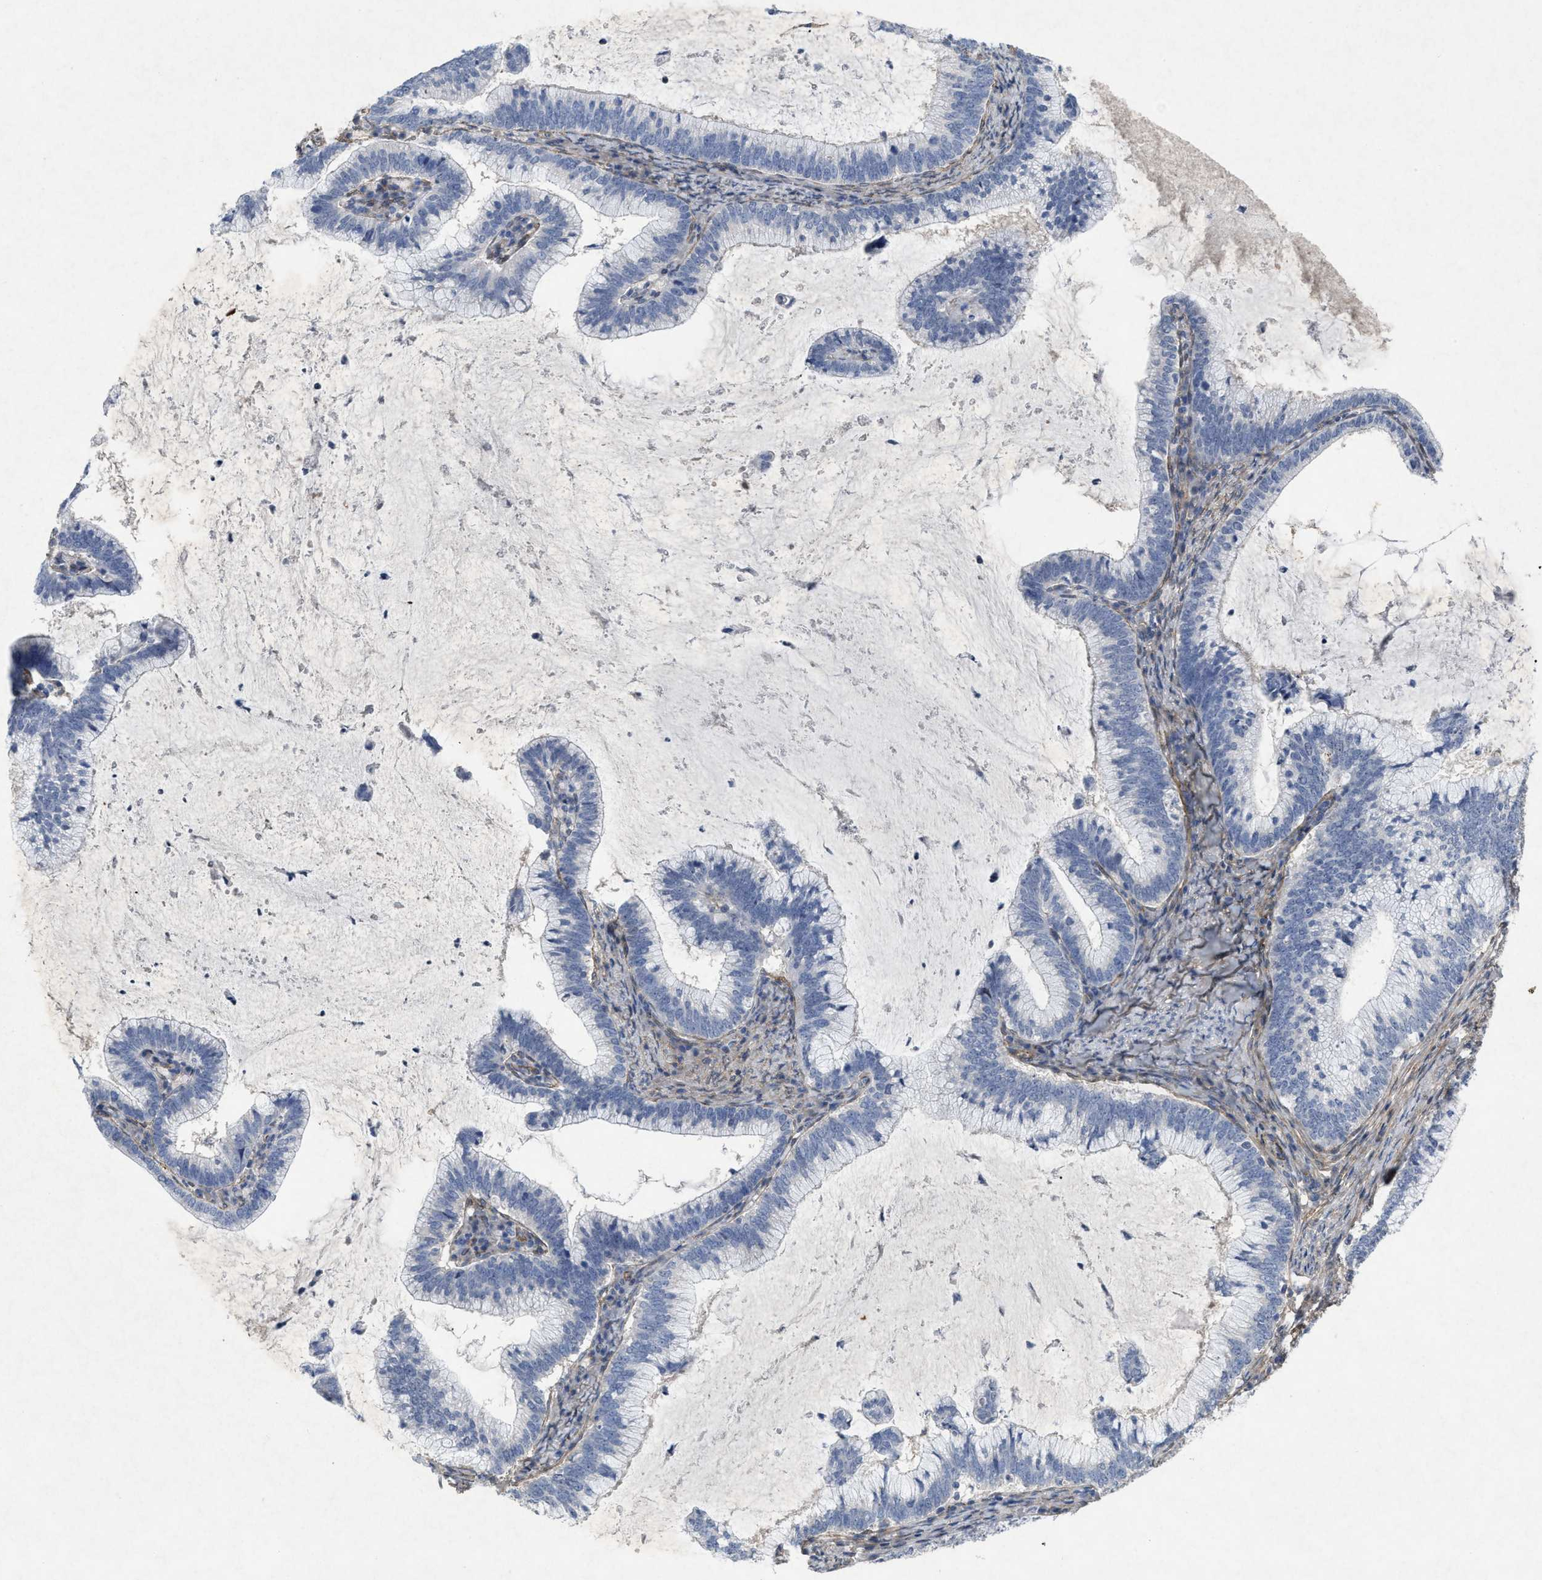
{"staining": {"intensity": "negative", "quantity": "none", "location": "none"}, "tissue": "cervical cancer", "cell_type": "Tumor cells", "image_type": "cancer", "snomed": [{"axis": "morphology", "description": "Adenocarcinoma, NOS"}, {"axis": "topography", "description": "Cervix"}], "caption": "Tumor cells are negative for protein expression in human cervical cancer. The staining was performed using DAB to visualize the protein expression in brown, while the nuclei were stained in blue with hematoxylin (Magnification: 20x).", "gene": "PDGFRA", "patient": {"sex": "female", "age": 36}}